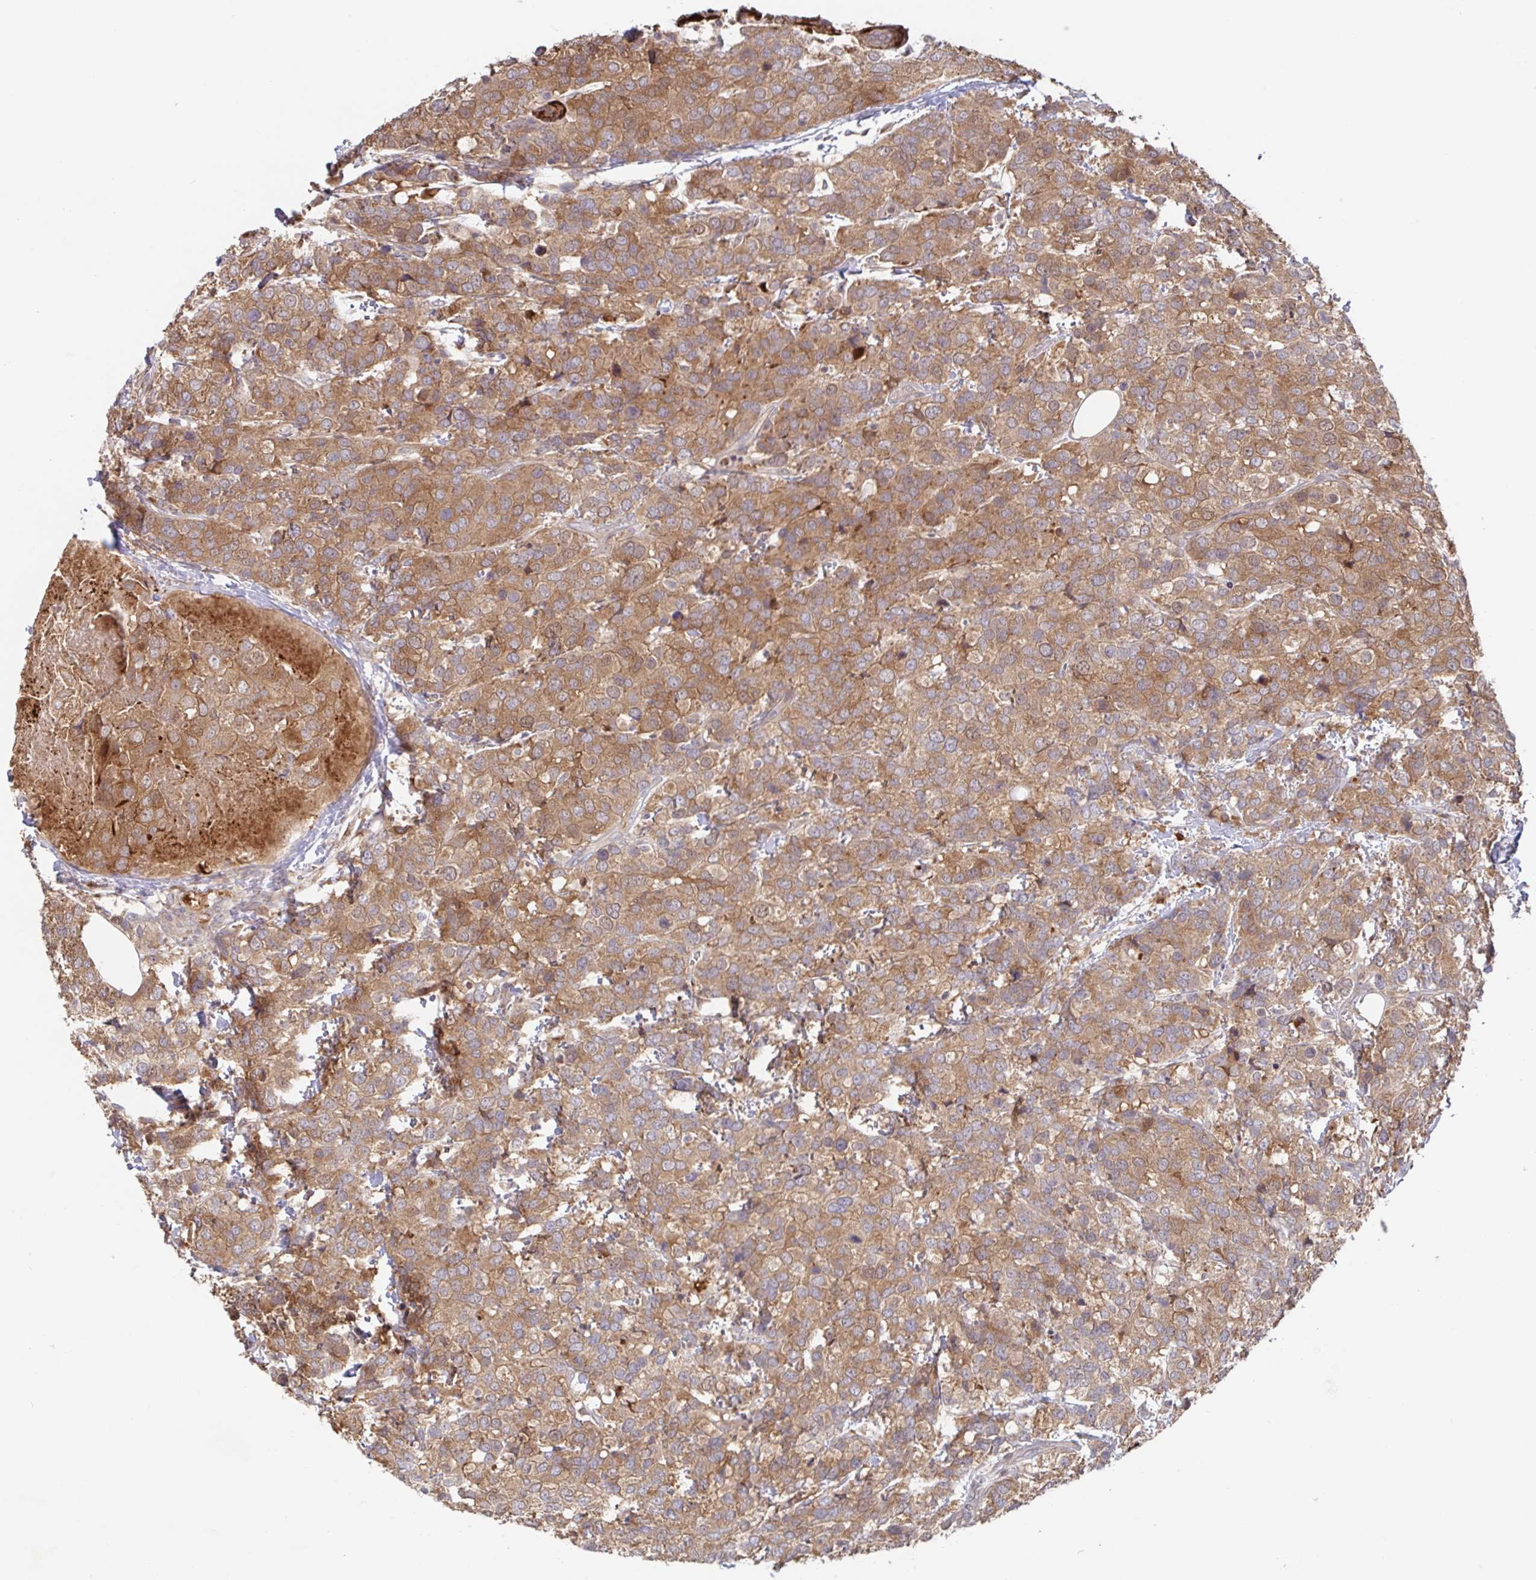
{"staining": {"intensity": "moderate", "quantity": ">75%", "location": "cytoplasmic/membranous"}, "tissue": "breast cancer", "cell_type": "Tumor cells", "image_type": "cancer", "snomed": [{"axis": "morphology", "description": "Lobular carcinoma"}, {"axis": "topography", "description": "Breast"}], "caption": "A brown stain highlights moderate cytoplasmic/membranous expression of a protein in breast lobular carcinoma tumor cells.", "gene": "AACS", "patient": {"sex": "female", "age": 59}}